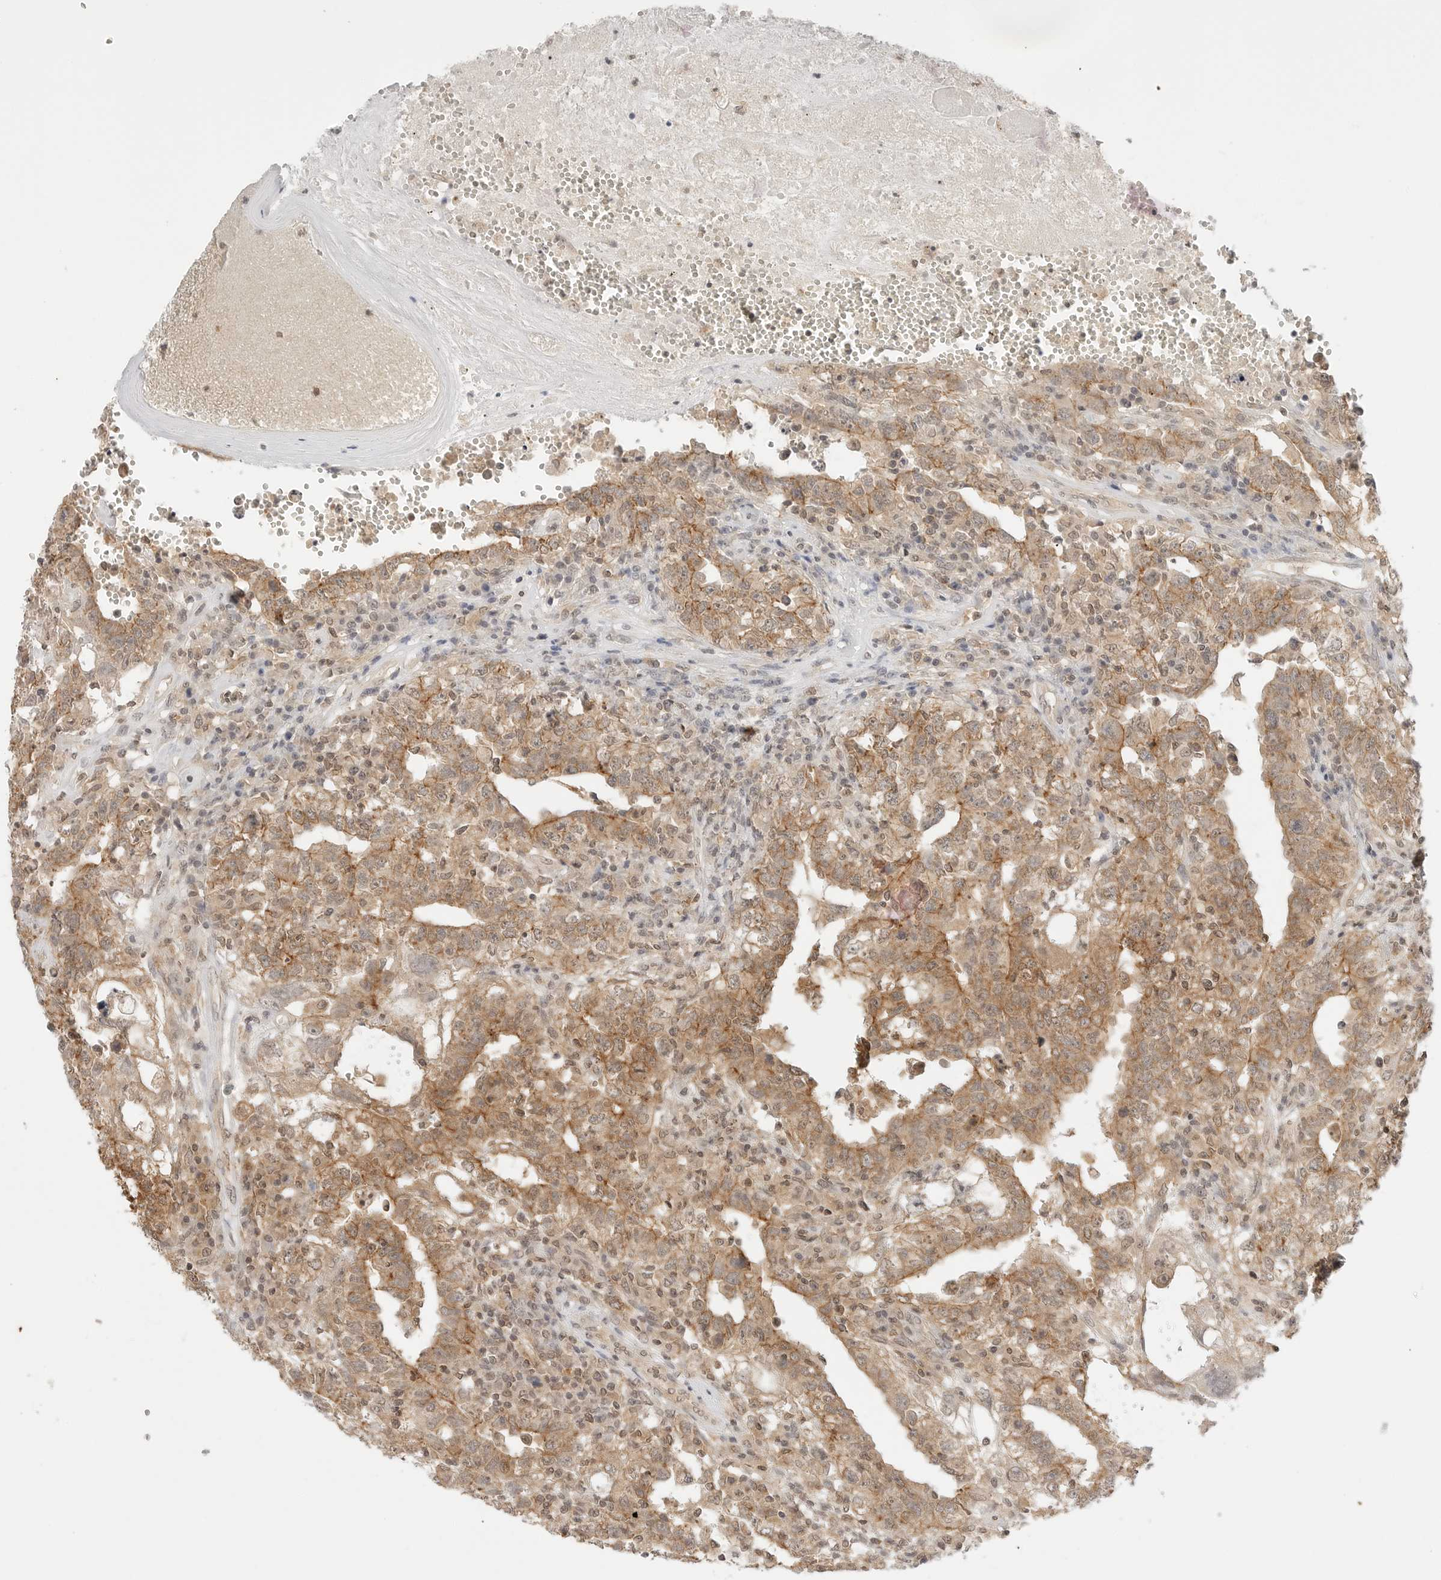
{"staining": {"intensity": "moderate", "quantity": ">75%", "location": "cytoplasmic/membranous"}, "tissue": "testis cancer", "cell_type": "Tumor cells", "image_type": "cancer", "snomed": [{"axis": "morphology", "description": "Carcinoma, Embryonal, NOS"}, {"axis": "topography", "description": "Testis"}], "caption": "Immunohistochemical staining of testis cancer (embryonal carcinoma) reveals medium levels of moderate cytoplasmic/membranous protein positivity in approximately >75% of tumor cells. The protein is shown in brown color, while the nuclei are stained blue.", "gene": "EPHA1", "patient": {"sex": "male", "age": 26}}